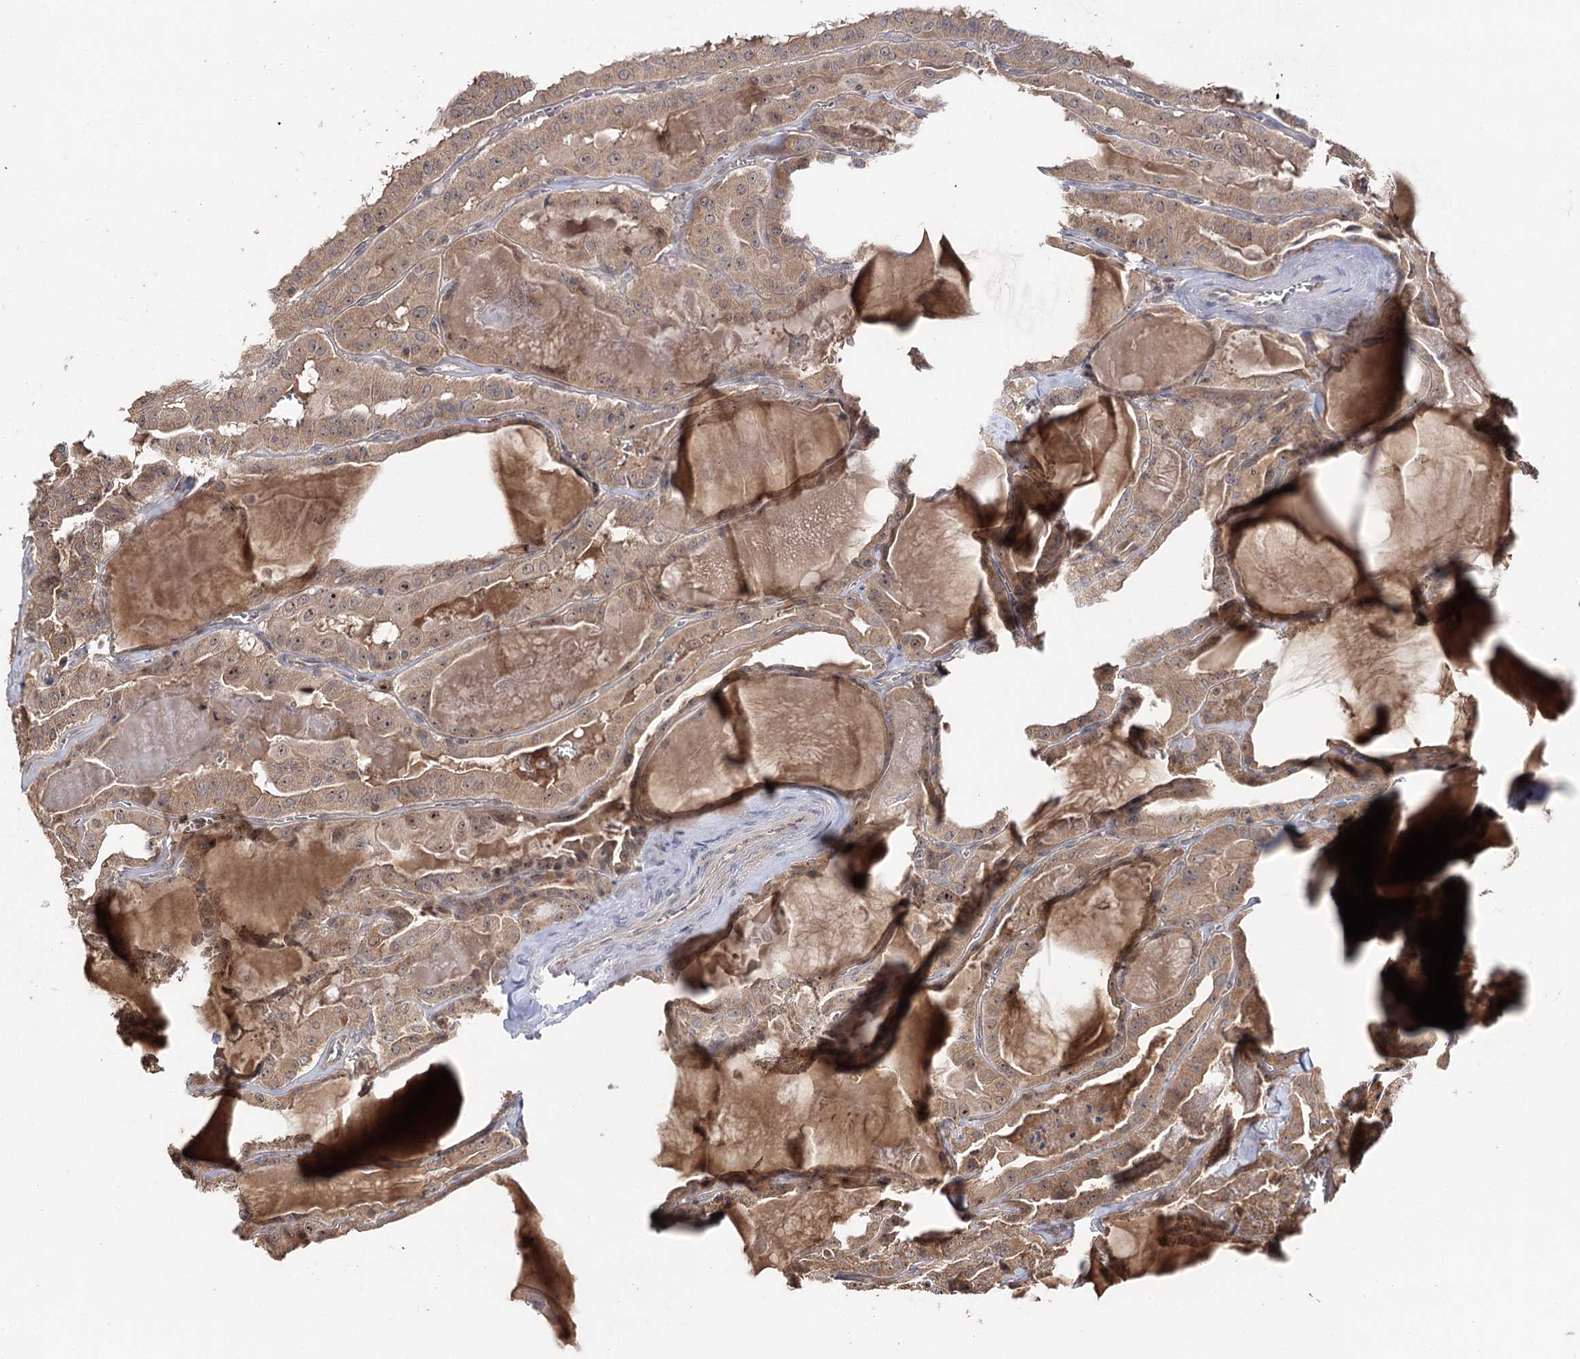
{"staining": {"intensity": "moderate", "quantity": ">75%", "location": "cytoplasmic/membranous"}, "tissue": "thyroid cancer", "cell_type": "Tumor cells", "image_type": "cancer", "snomed": [{"axis": "morphology", "description": "Papillary adenocarcinoma, NOS"}, {"axis": "topography", "description": "Thyroid gland"}], "caption": "Immunohistochemistry (IHC) image of neoplastic tissue: human thyroid cancer (papillary adenocarcinoma) stained using immunohistochemistry exhibits medium levels of moderate protein expression localized specifically in the cytoplasmic/membranous of tumor cells, appearing as a cytoplasmic/membranous brown color.", "gene": "FAM53B", "patient": {"sex": "male", "age": 52}}